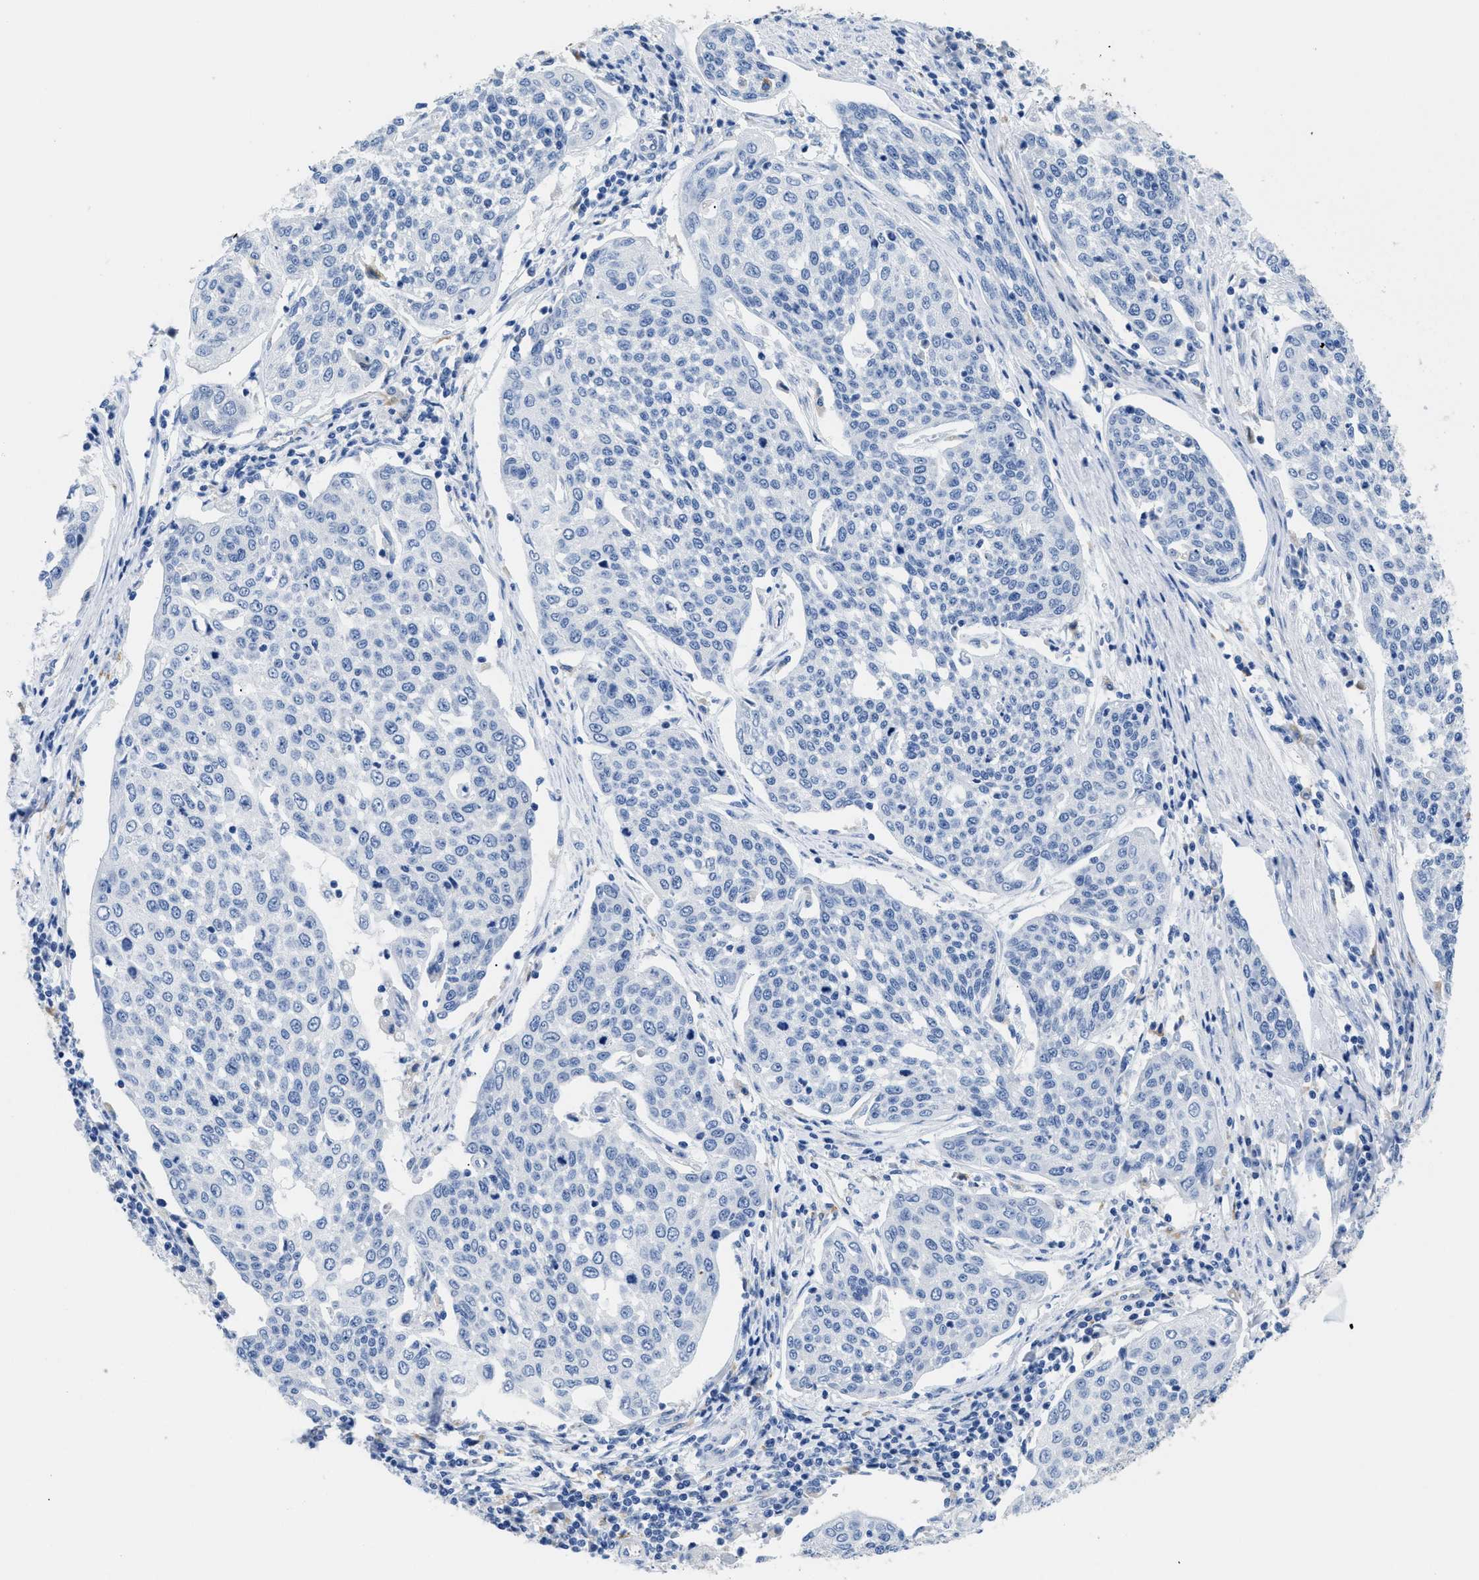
{"staining": {"intensity": "negative", "quantity": "none", "location": "none"}, "tissue": "cervical cancer", "cell_type": "Tumor cells", "image_type": "cancer", "snomed": [{"axis": "morphology", "description": "Squamous cell carcinoma, NOS"}, {"axis": "topography", "description": "Cervix"}], "caption": "DAB immunohistochemical staining of cervical cancer shows no significant expression in tumor cells. (Immunohistochemistry (ihc), brightfield microscopy, high magnification).", "gene": "APOBEC2", "patient": {"sex": "female", "age": 34}}